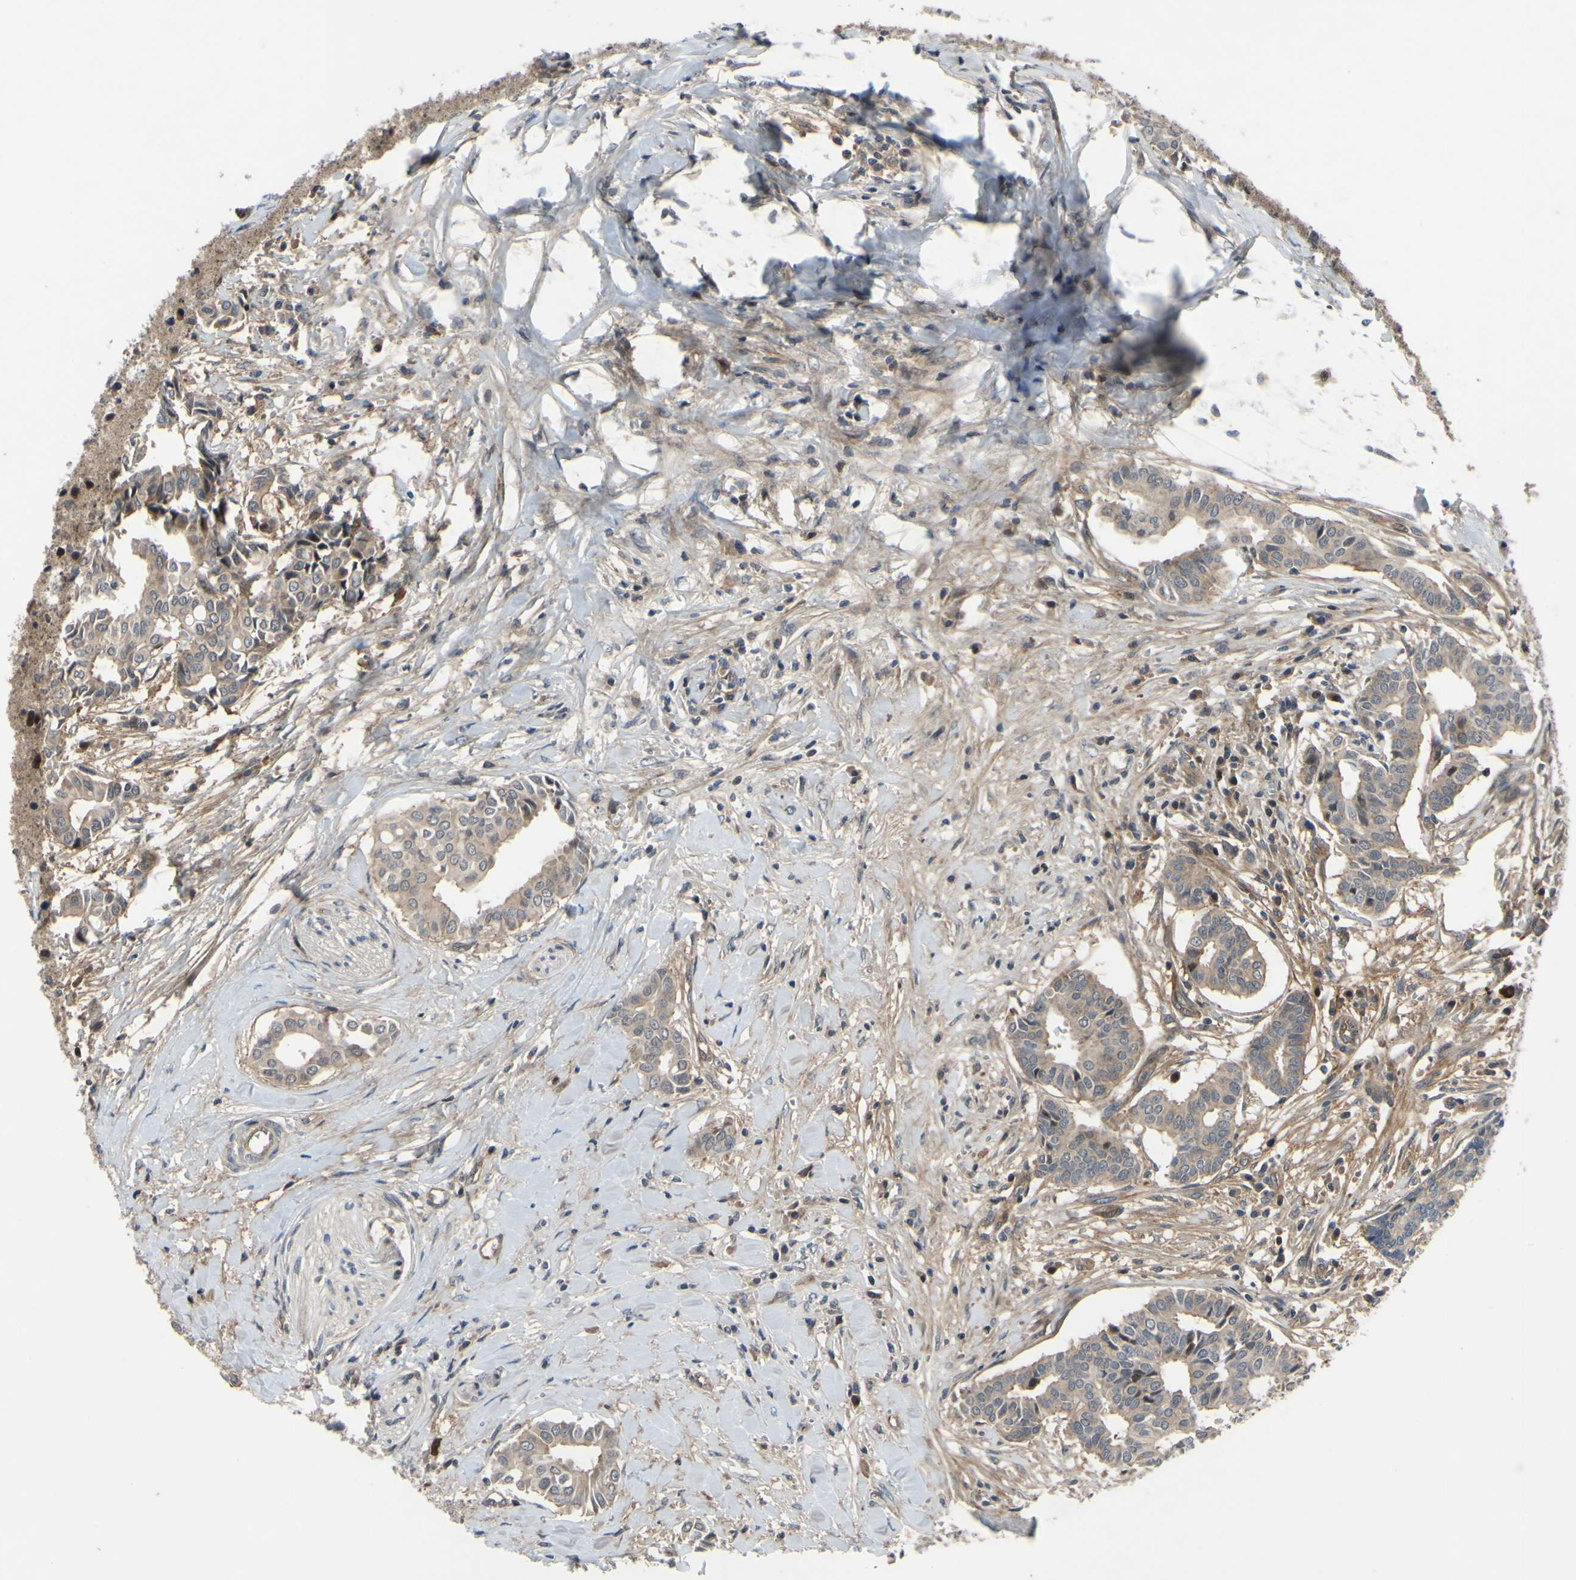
{"staining": {"intensity": "moderate", "quantity": ">75%", "location": "cytoplasmic/membranous"}, "tissue": "head and neck cancer", "cell_type": "Tumor cells", "image_type": "cancer", "snomed": [{"axis": "morphology", "description": "Adenocarcinoma, NOS"}, {"axis": "topography", "description": "Salivary gland"}, {"axis": "topography", "description": "Head-Neck"}], "caption": "Immunohistochemical staining of head and neck cancer (adenocarcinoma) shows moderate cytoplasmic/membranous protein positivity in approximately >75% of tumor cells.", "gene": "COMMD9", "patient": {"sex": "female", "age": 59}}